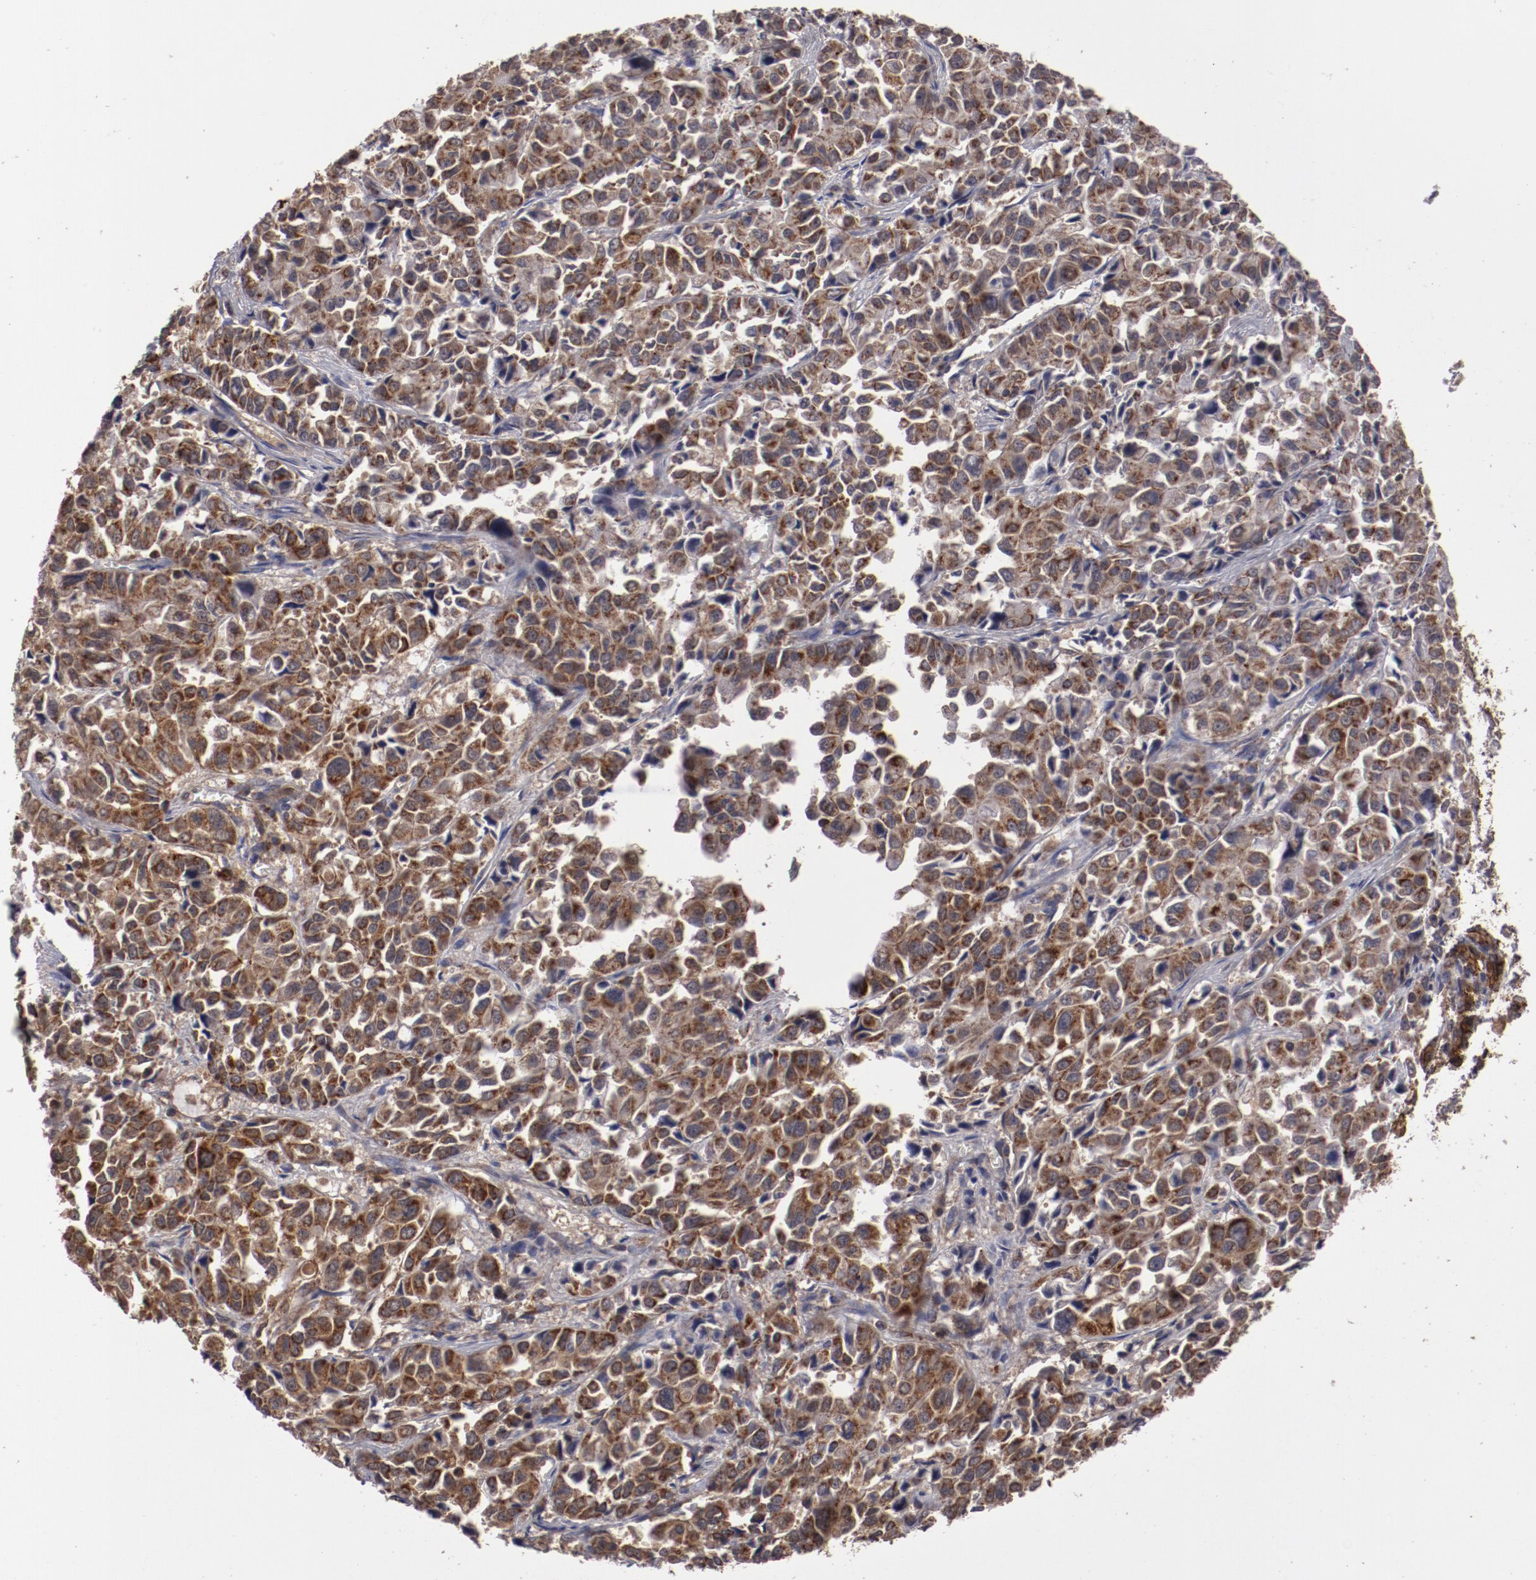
{"staining": {"intensity": "moderate", "quantity": ">75%", "location": "cytoplasmic/membranous"}, "tissue": "pancreatic cancer", "cell_type": "Tumor cells", "image_type": "cancer", "snomed": [{"axis": "morphology", "description": "Adenocarcinoma, NOS"}, {"axis": "topography", "description": "Pancreas"}], "caption": "The histopathology image exhibits immunohistochemical staining of adenocarcinoma (pancreatic). There is moderate cytoplasmic/membranous staining is present in approximately >75% of tumor cells. The staining was performed using DAB (3,3'-diaminobenzidine) to visualize the protein expression in brown, while the nuclei were stained in blue with hematoxylin (Magnification: 20x).", "gene": "RPS6KA6", "patient": {"sex": "female", "age": 52}}